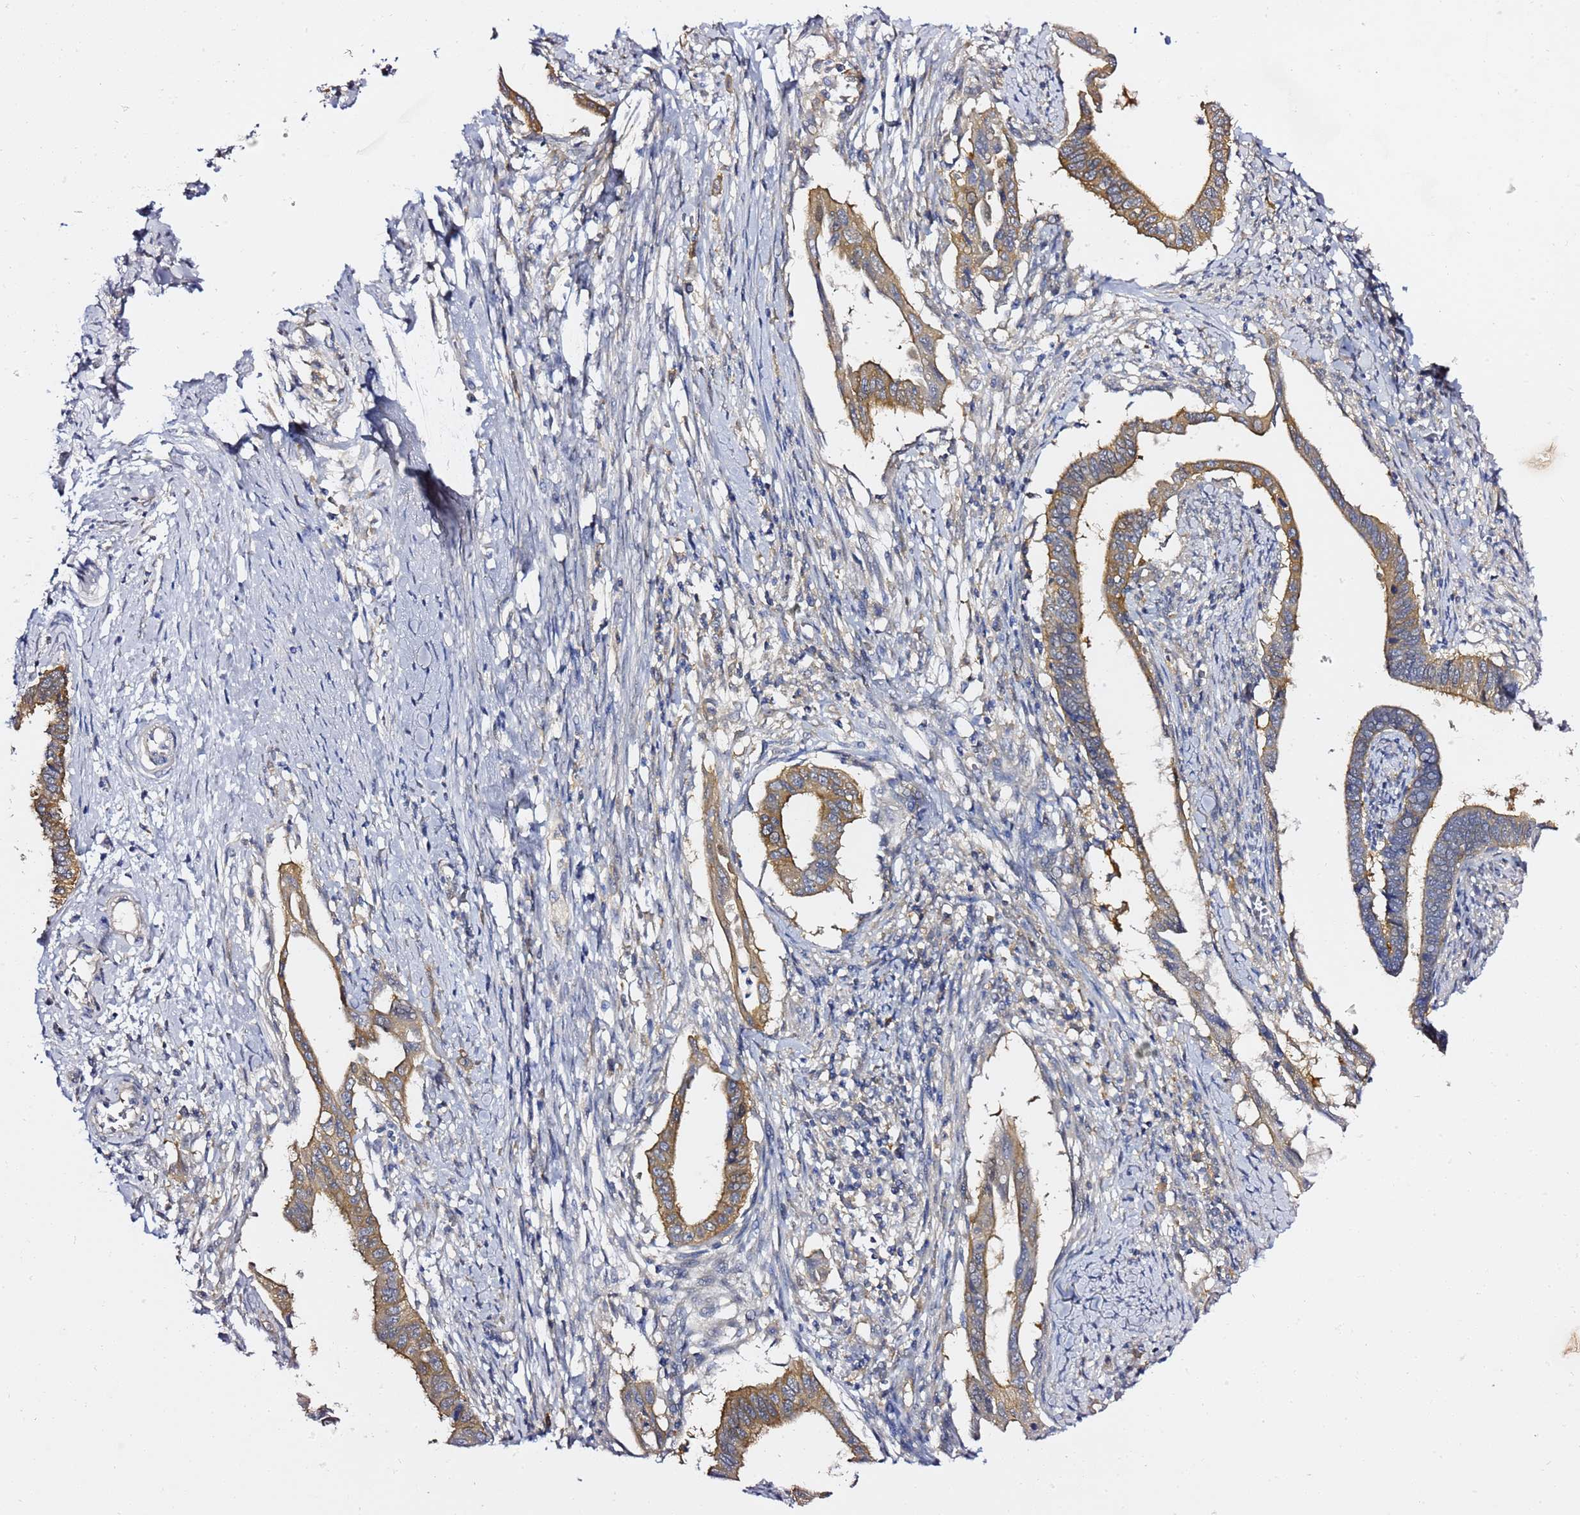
{"staining": {"intensity": "moderate", "quantity": ">75%", "location": "cytoplasmic/membranous"}, "tissue": "cervical cancer", "cell_type": "Tumor cells", "image_type": "cancer", "snomed": [{"axis": "morphology", "description": "Adenocarcinoma, NOS"}, {"axis": "topography", "description": "Cervix"}], "caption": "Tumor cells exhibit moderate cytoplasmic/membranous staining in about >75% of cells in adenocarcinoma (cervical).", "gene": "LENG1", "patient": {"sex": "female", "age": 42}}